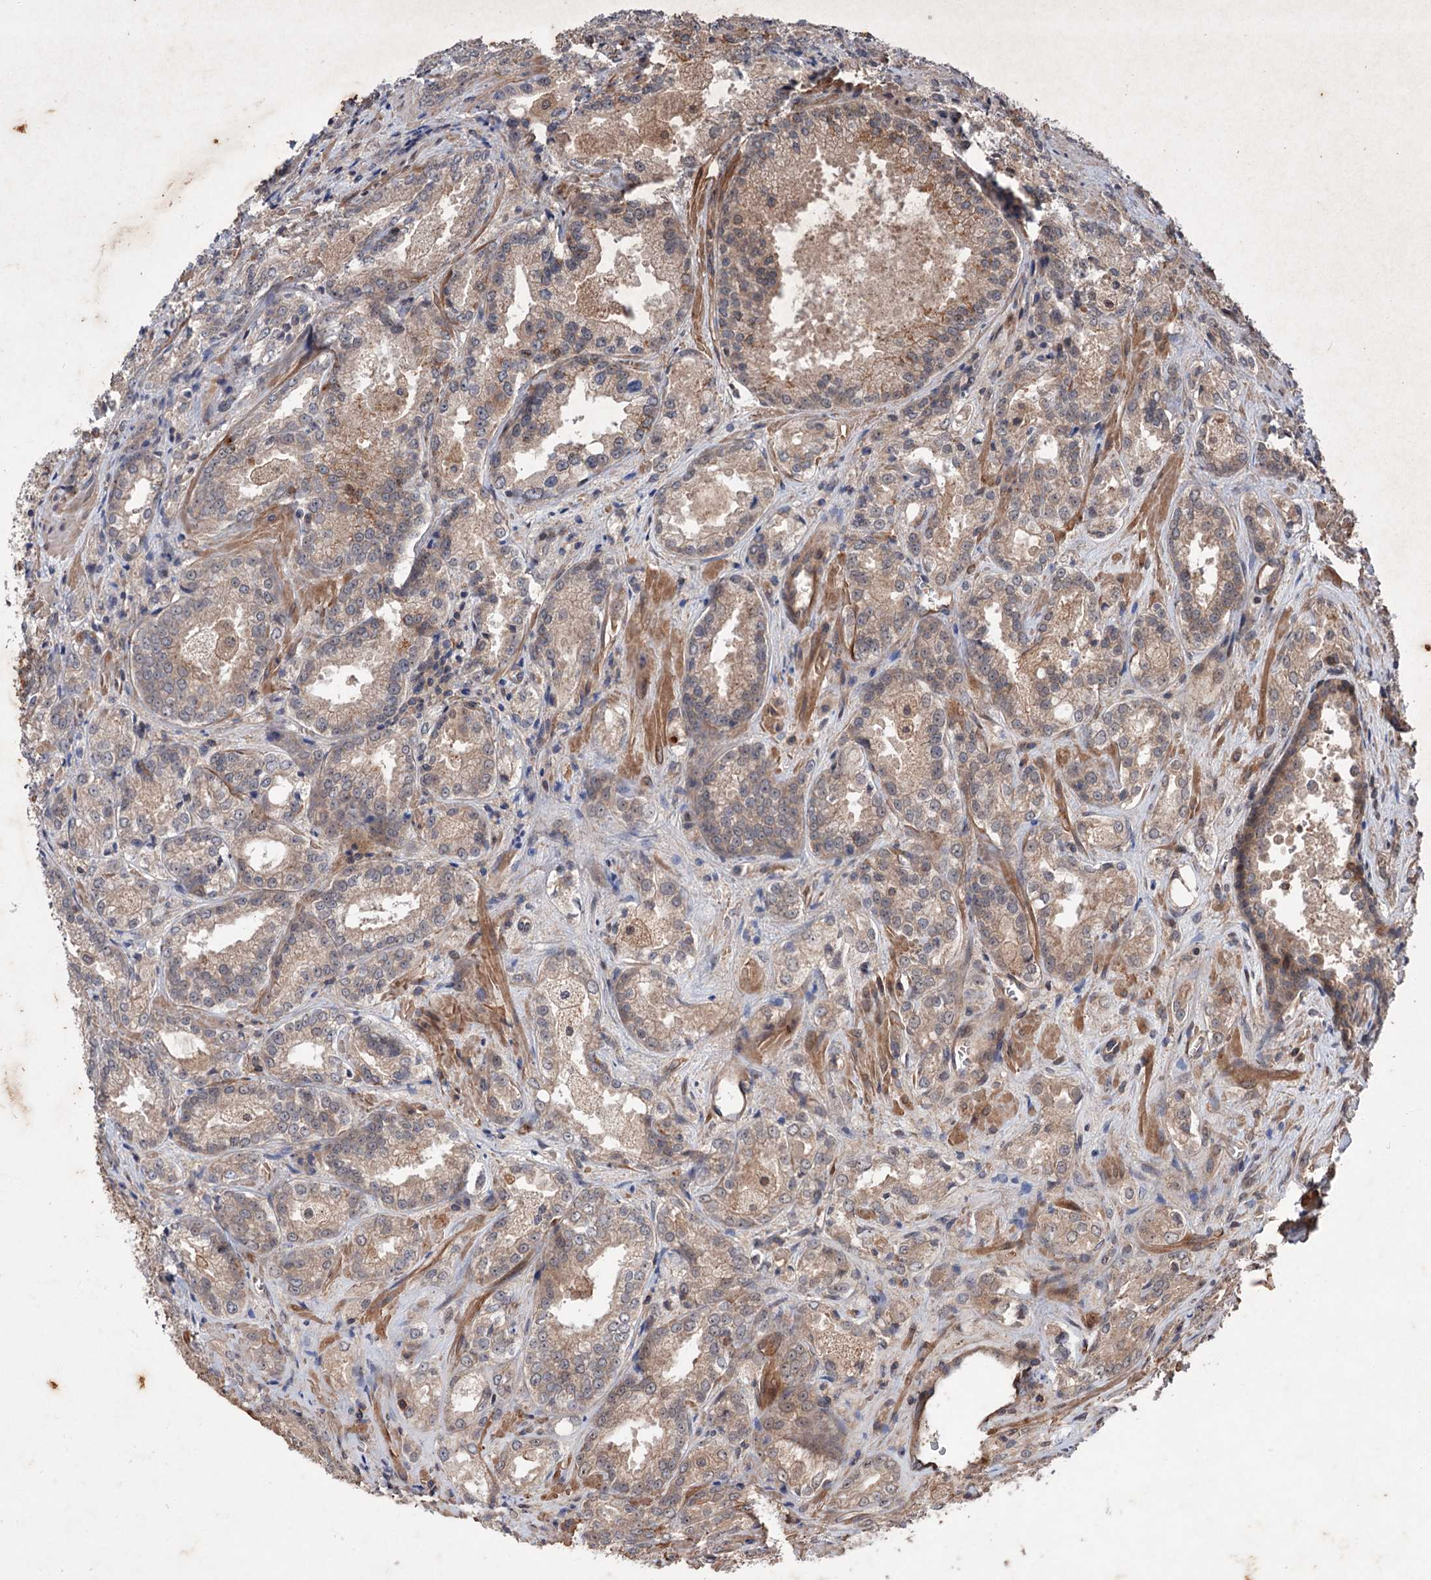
{"staining": {"intensity": "weak", "quantity": ">75%", "location": "cytoplasmic/membranous"}, "tissue": "prostate cancer", "cell_type": "Tumor cells", "image_type": "cancer", "snomed": [{"axis": "morphology", "description": "Adenocarcinoma, Low grade"}, {"axis": "topography", "description": "Prostate"}], "caption": "Approximately >75% of tumor cells in prostate adenocarcinoma (low-grade) exhibit weak cytoplasmic/membranous protein staining as visualized by brown immunohistochemical staining.", "gene": "ADK", "patient": {"sex": "male", "age": 47}}